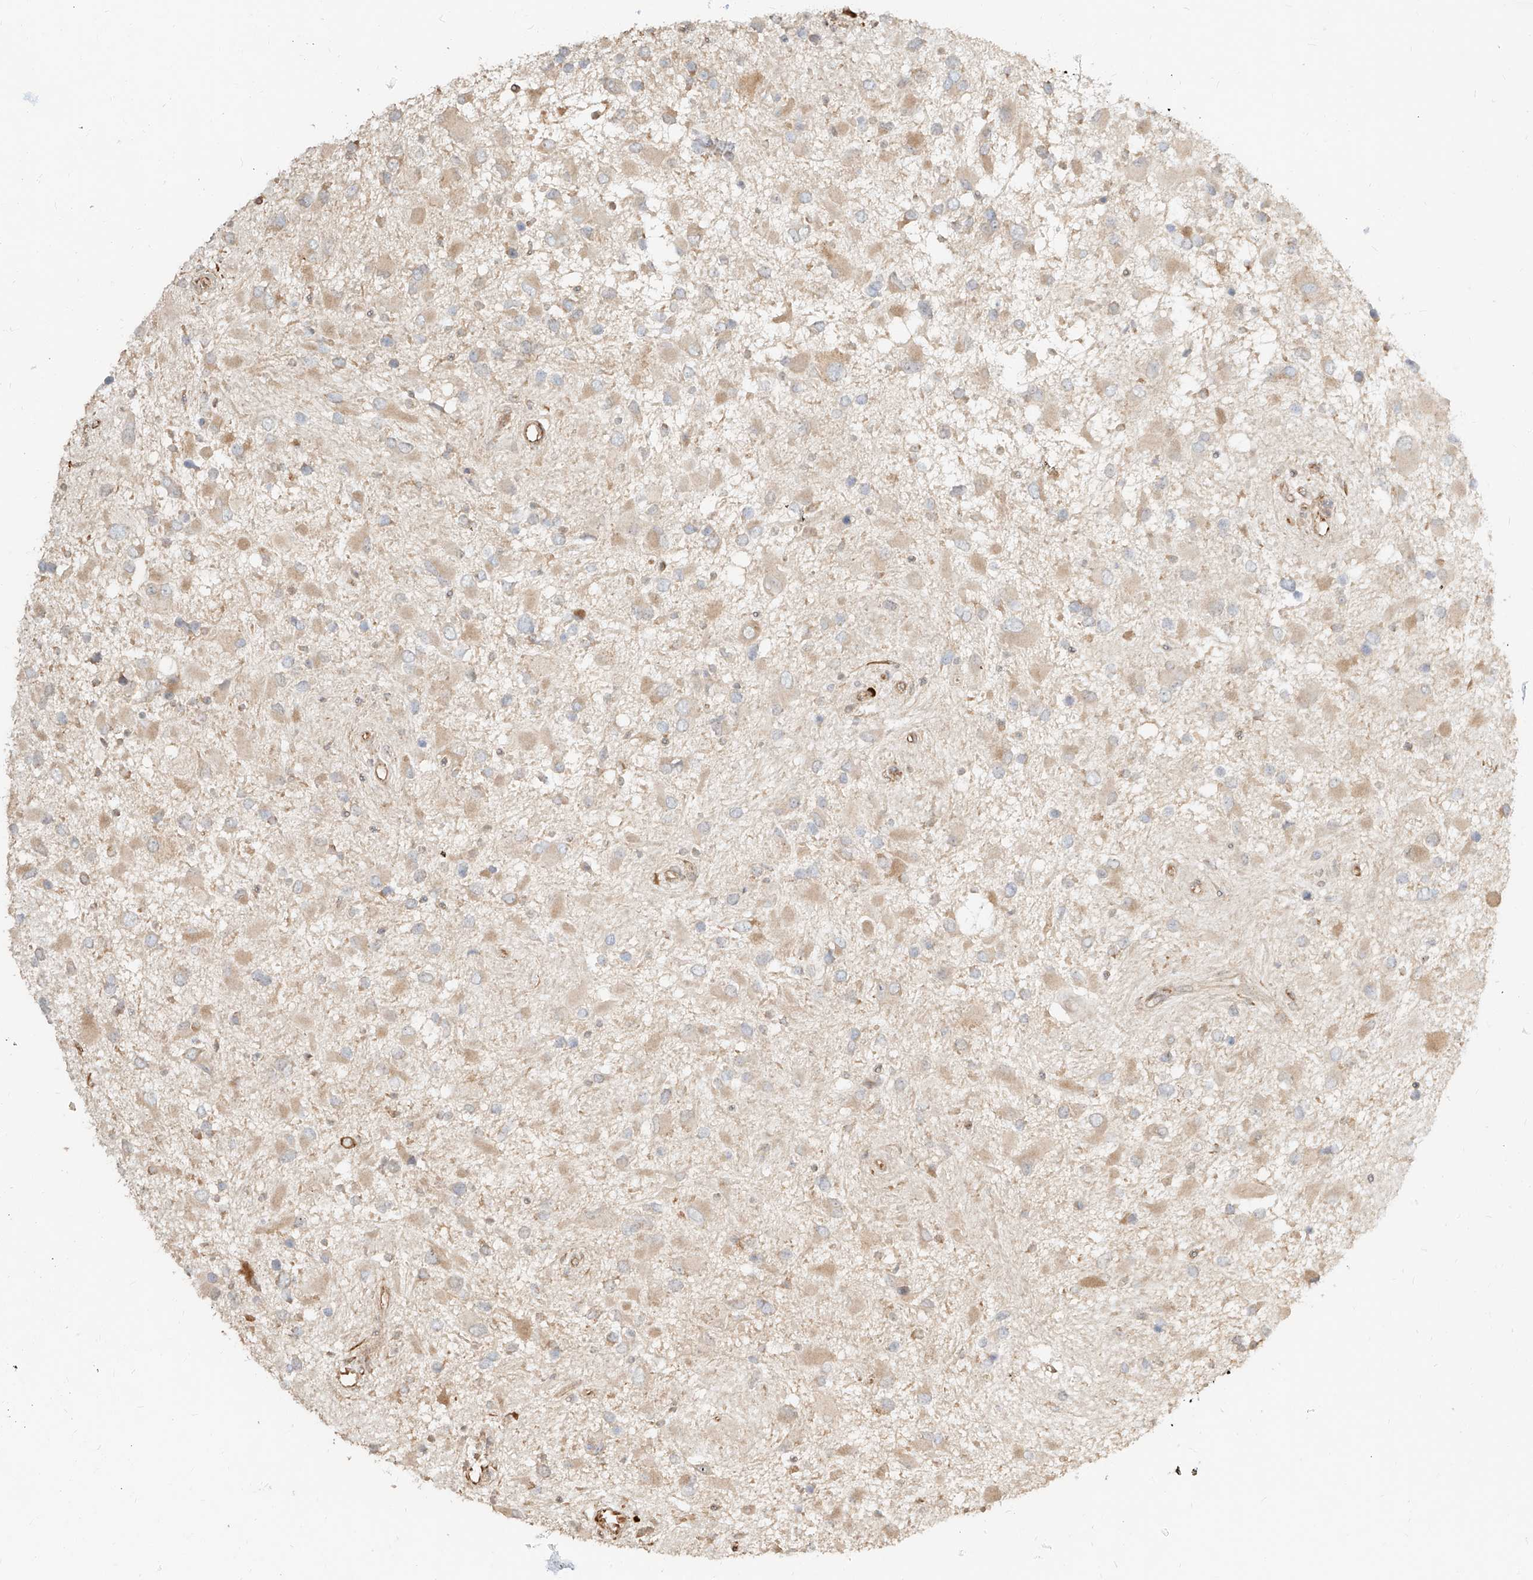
{"staining": {"intensity": "weak", "quantity": "25%-75%", "location": "cytoplasmic/membranous"}, "tissue": "glioma", "cell_type": "Tumor cells", "image_type": "cancer", "snomed": [{"axis": "morphology", "description": "Glioma, malignant, High grade"}, {"axis": "topography", "description": "Brain"}], "caption": "IHC of human glioma shows low levels of weak cytoplasmic/membranous expression in approximately 25%-75% of tumor cells.", "gene": "UBE2K", "patient": {"sex": "male", "age": 53}}